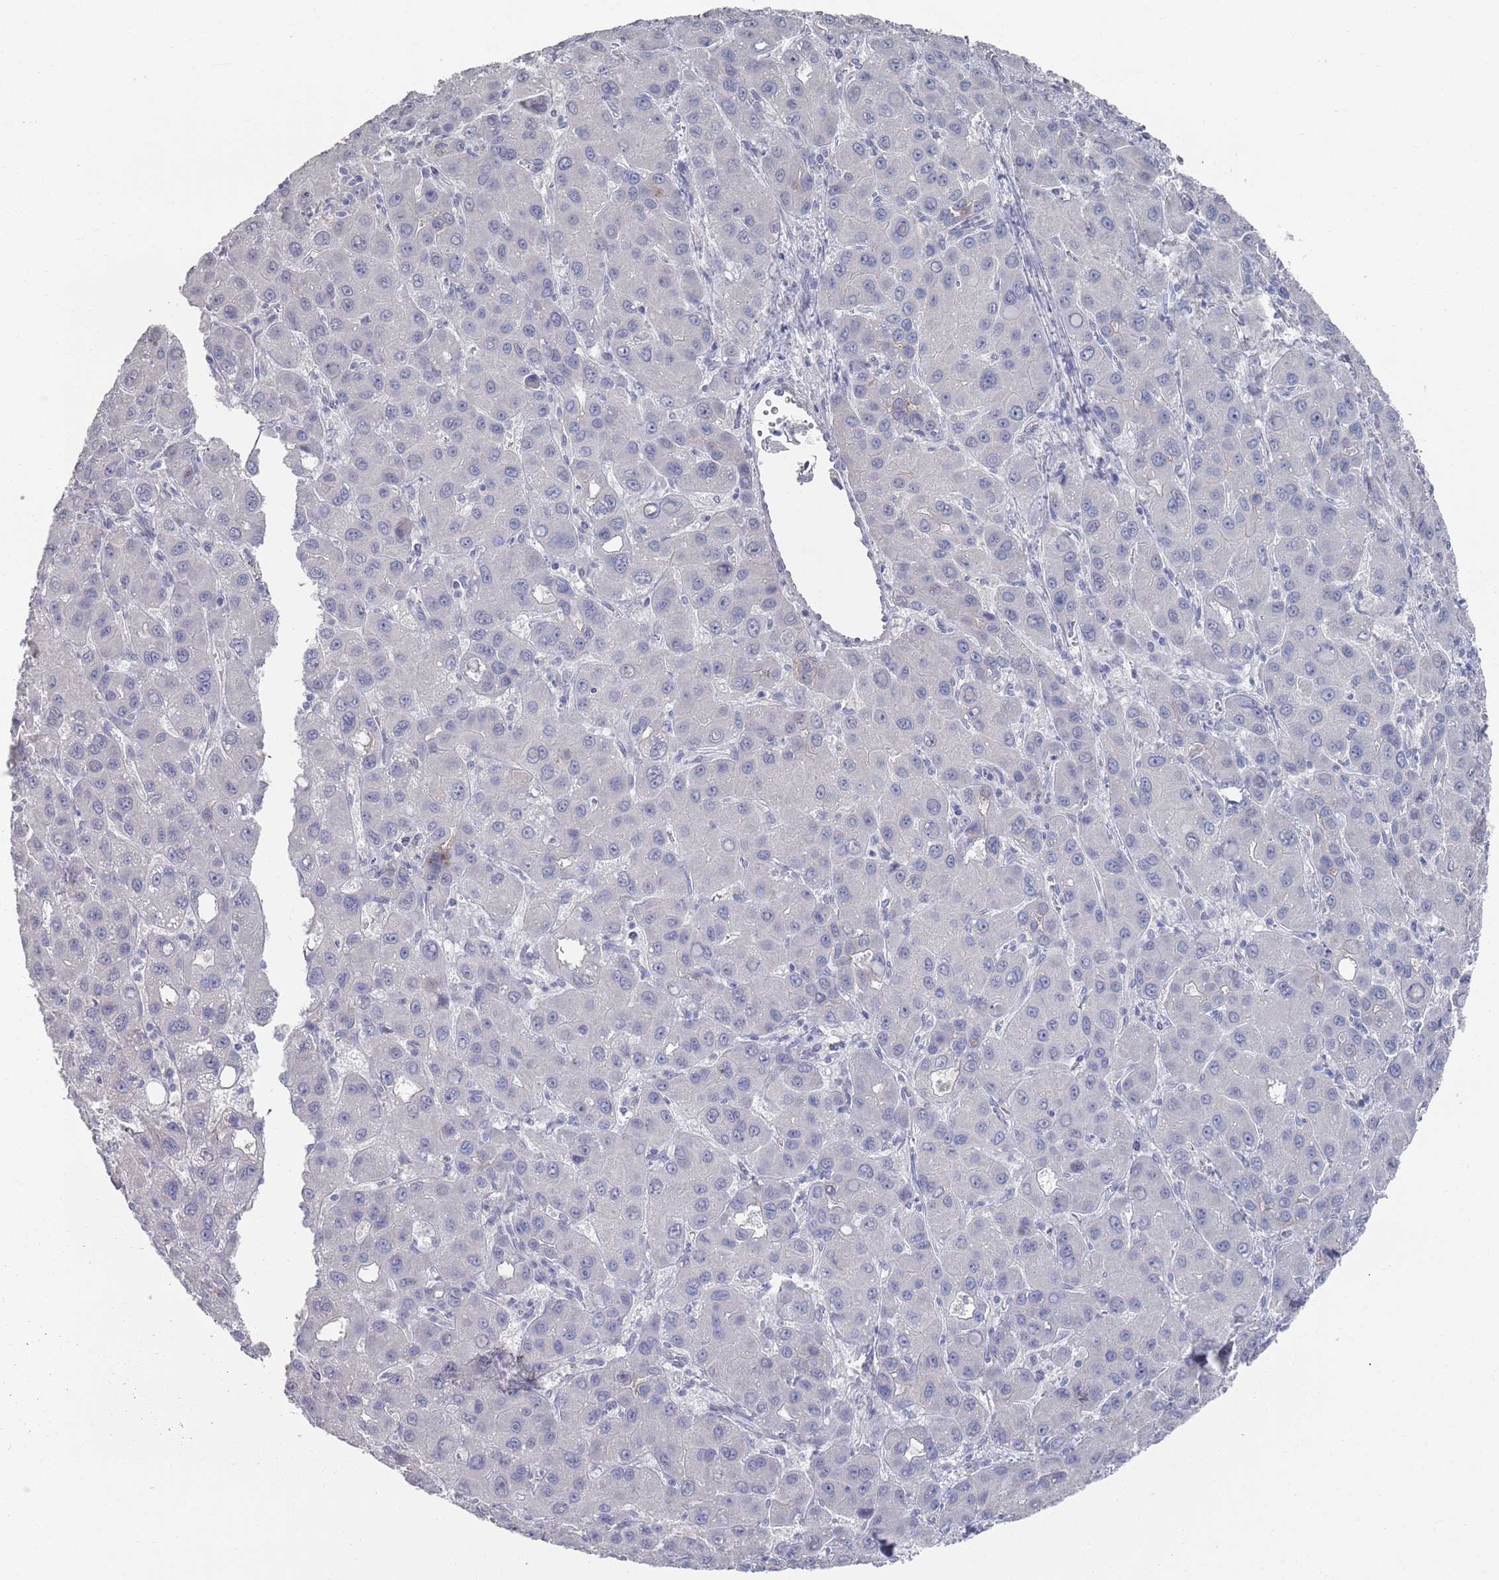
{"staining": {"intensity": "negative", "quantity": "none", "location": "none"}, "tissue": "liver cancer", "cell_type": "Tumor cells", "image_type": "cancer", "snomed": [{"axis": "morphology", "description": "Carcinoma, Hepatocellular, NOS"}, {"axis": "topography", "description": "Liver"}], "caption": "There is no significant staining in tumor cells of liver cancer (hepatocellular carcinoma). Brightfield microscopy of immunohistochemistry (IHC) stained with DAB (brown) and hematoxylin (blue), captured at high magnification.", "gene": "PROM2", "patient": {"sex": "male", "age": 55}}